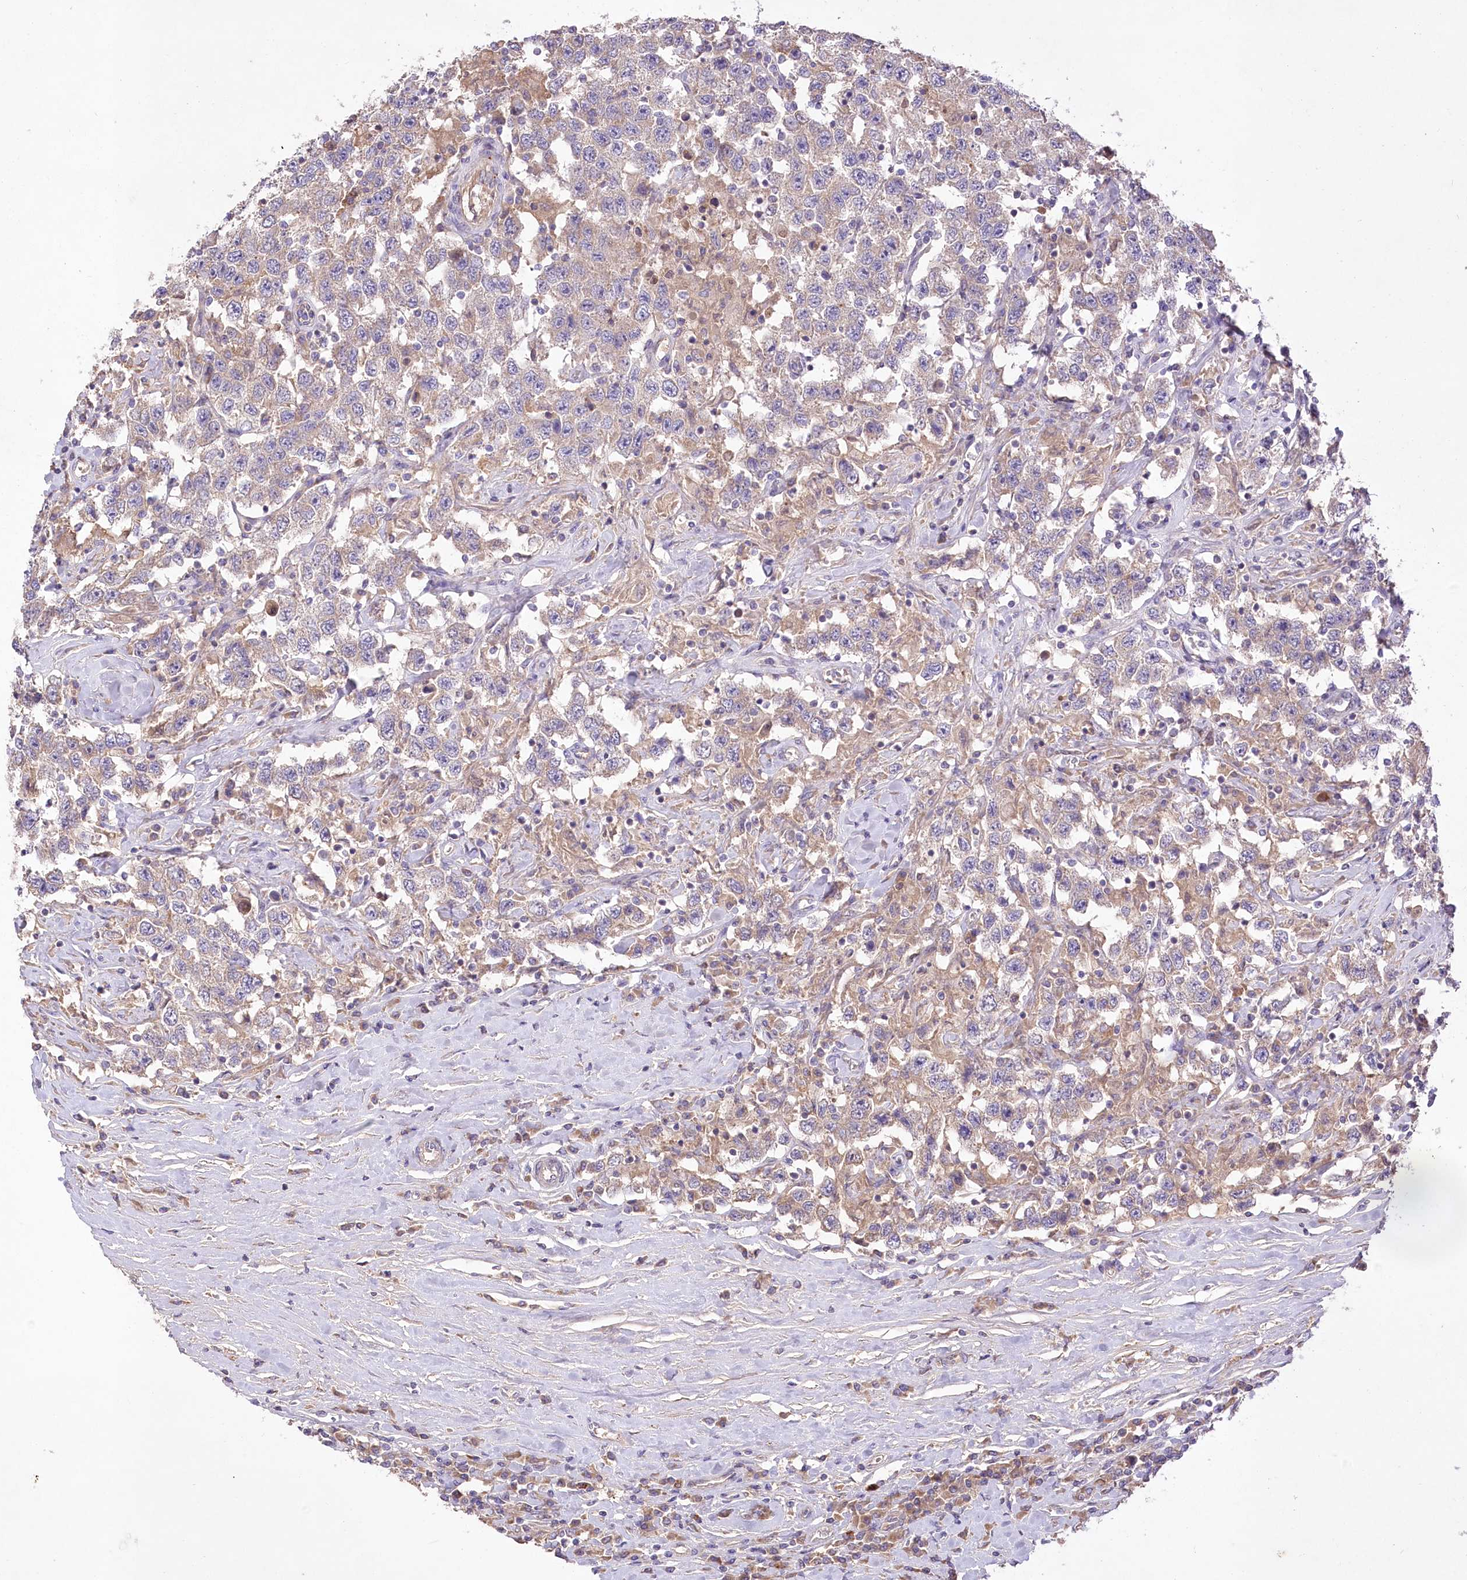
{"staining": {"intensity": "negative", "quantity": "none", "location": "none"}, "tissue": "testis cancer", "cell_type": "Tumor cells", "image_type": "cancer", "snomed": [{"axis": "morphology", "description": "Seminoma, NOS"}, {"axis": "topography", "description": "Testis"}], "caption": "Immunohistochemistry (IHC) of seminoma (testis) reveals no positivity in tumor cells. The staining was performed using DAB to visualize the protein expression in brown, while the nuclei were stained in blue with hematoxylin (Magnification: 20x).", "gene": "PBLD", "patient": {"sex": "male", "age": 41}}